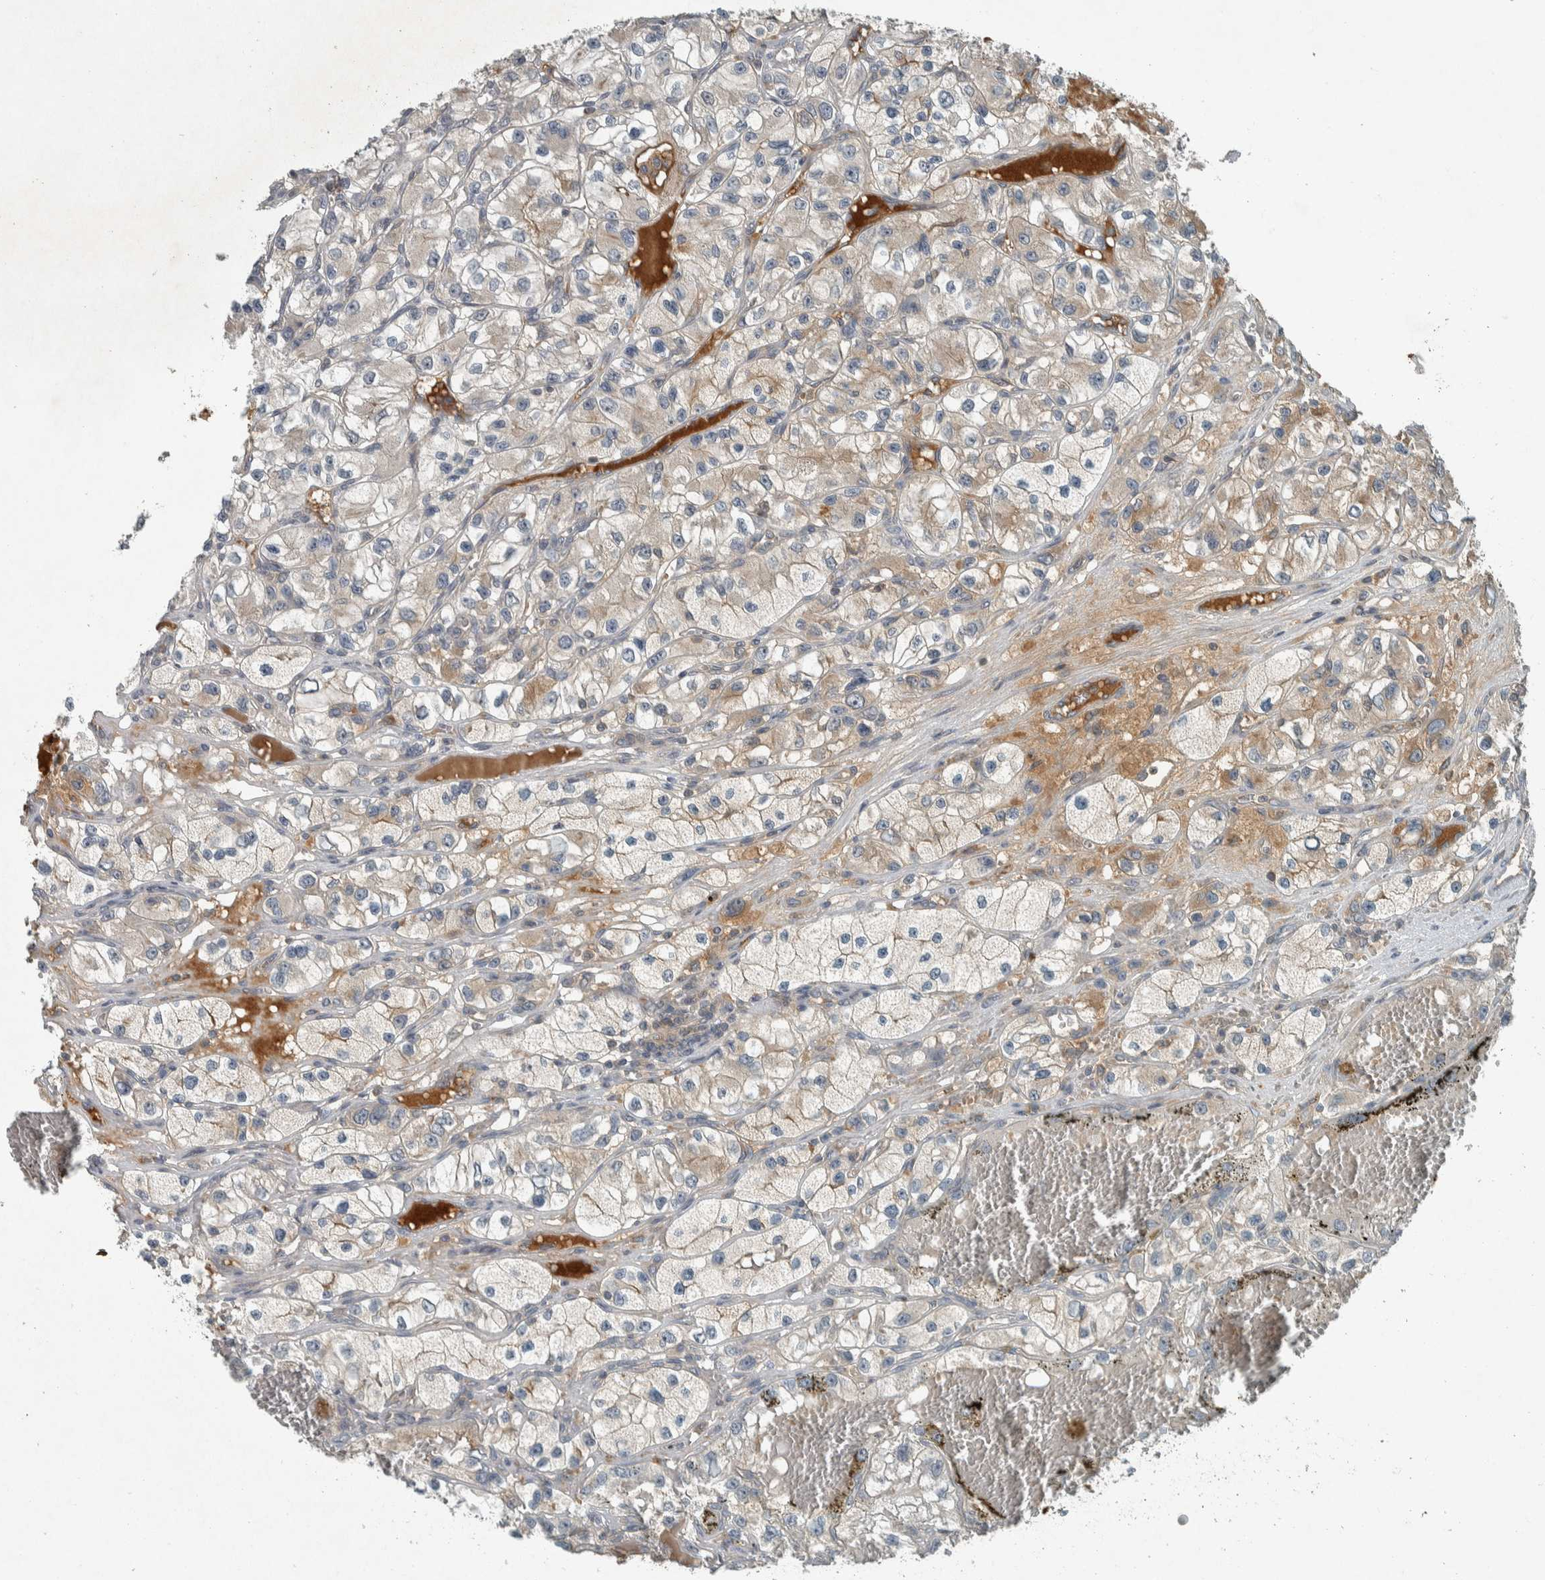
{"staining": {"intensity": "moderate", "quantity": "25%-75%", "location": "cytoplasmic/membranous"}, "tissue": "renal cancer", "cell_type": "Tumor cells", "image_type": "cancer", "snomed": [{"axis": "morphology", "description": "Adenocarcinoma, NOS"}, {"axis": "topography", "description": "Kidney"}], "caption": "Renal cancer (adenocarcinoma) was stained to show a protein in brown. There is medium levels of moderate cytoplasmic/membranous staining in approximately 25%-75% of tumor cells.", "gene": "CLCN2", "patient": {"sex": "female", "age": 57}}